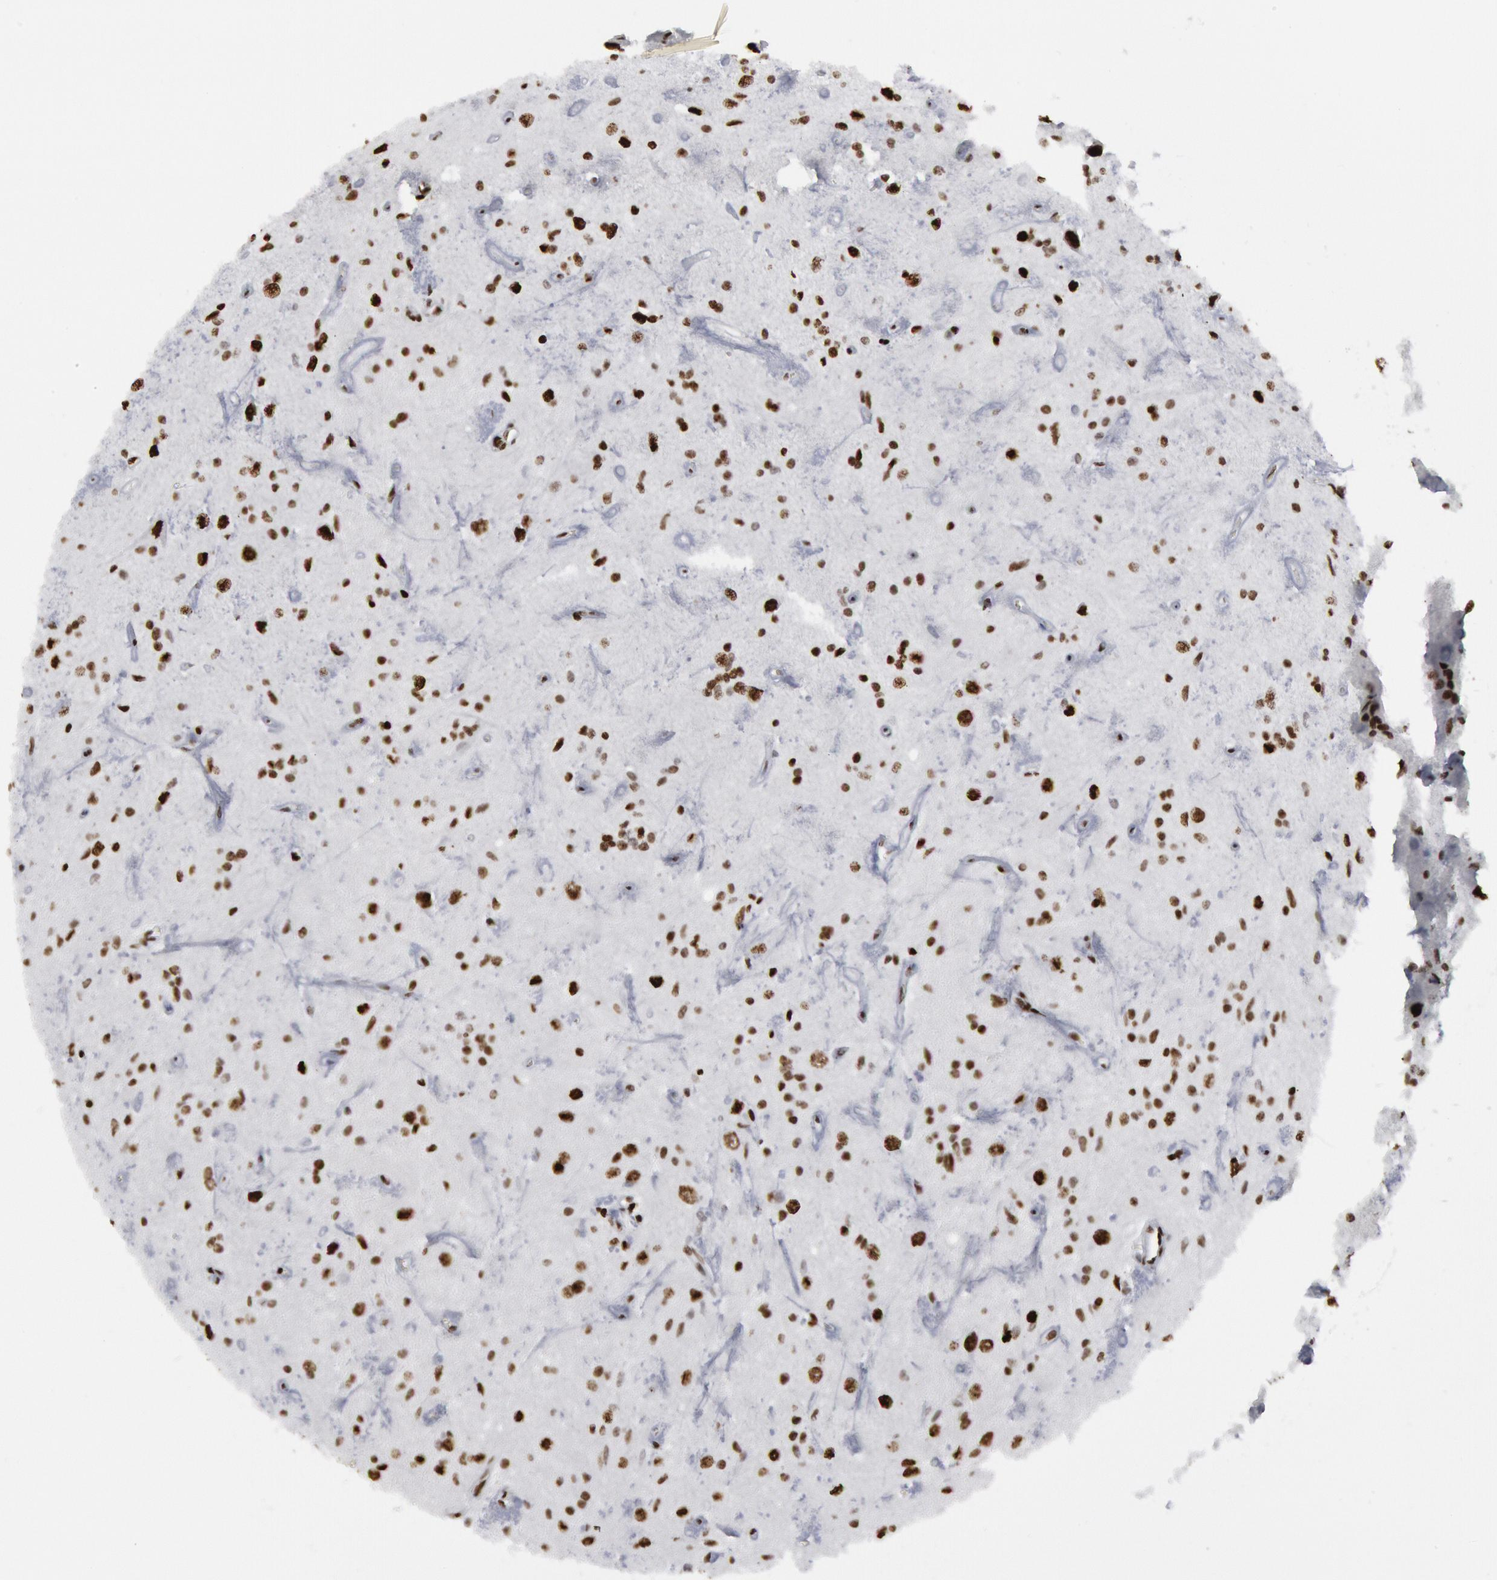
{"staining": {"intensity": "weak", "quantity": "25%-75%", "location": "nuclear"}, "tissue": "glioma", "cell_type": "Tumor cells", "image_type": "cancer", "snomed": [{"axis": "morphology", "description": "Glioma, malignant, Low grade"}, {"axis": "topography", "description": "Brain"}], "caption": "Glioma tissue exhibits weak nuclear expression in approximately 25%-75% of tumor cells, visualized by immunohistochemistry.", "gene": "MECP2", "patient": {"sex": "female", "age": 15}}